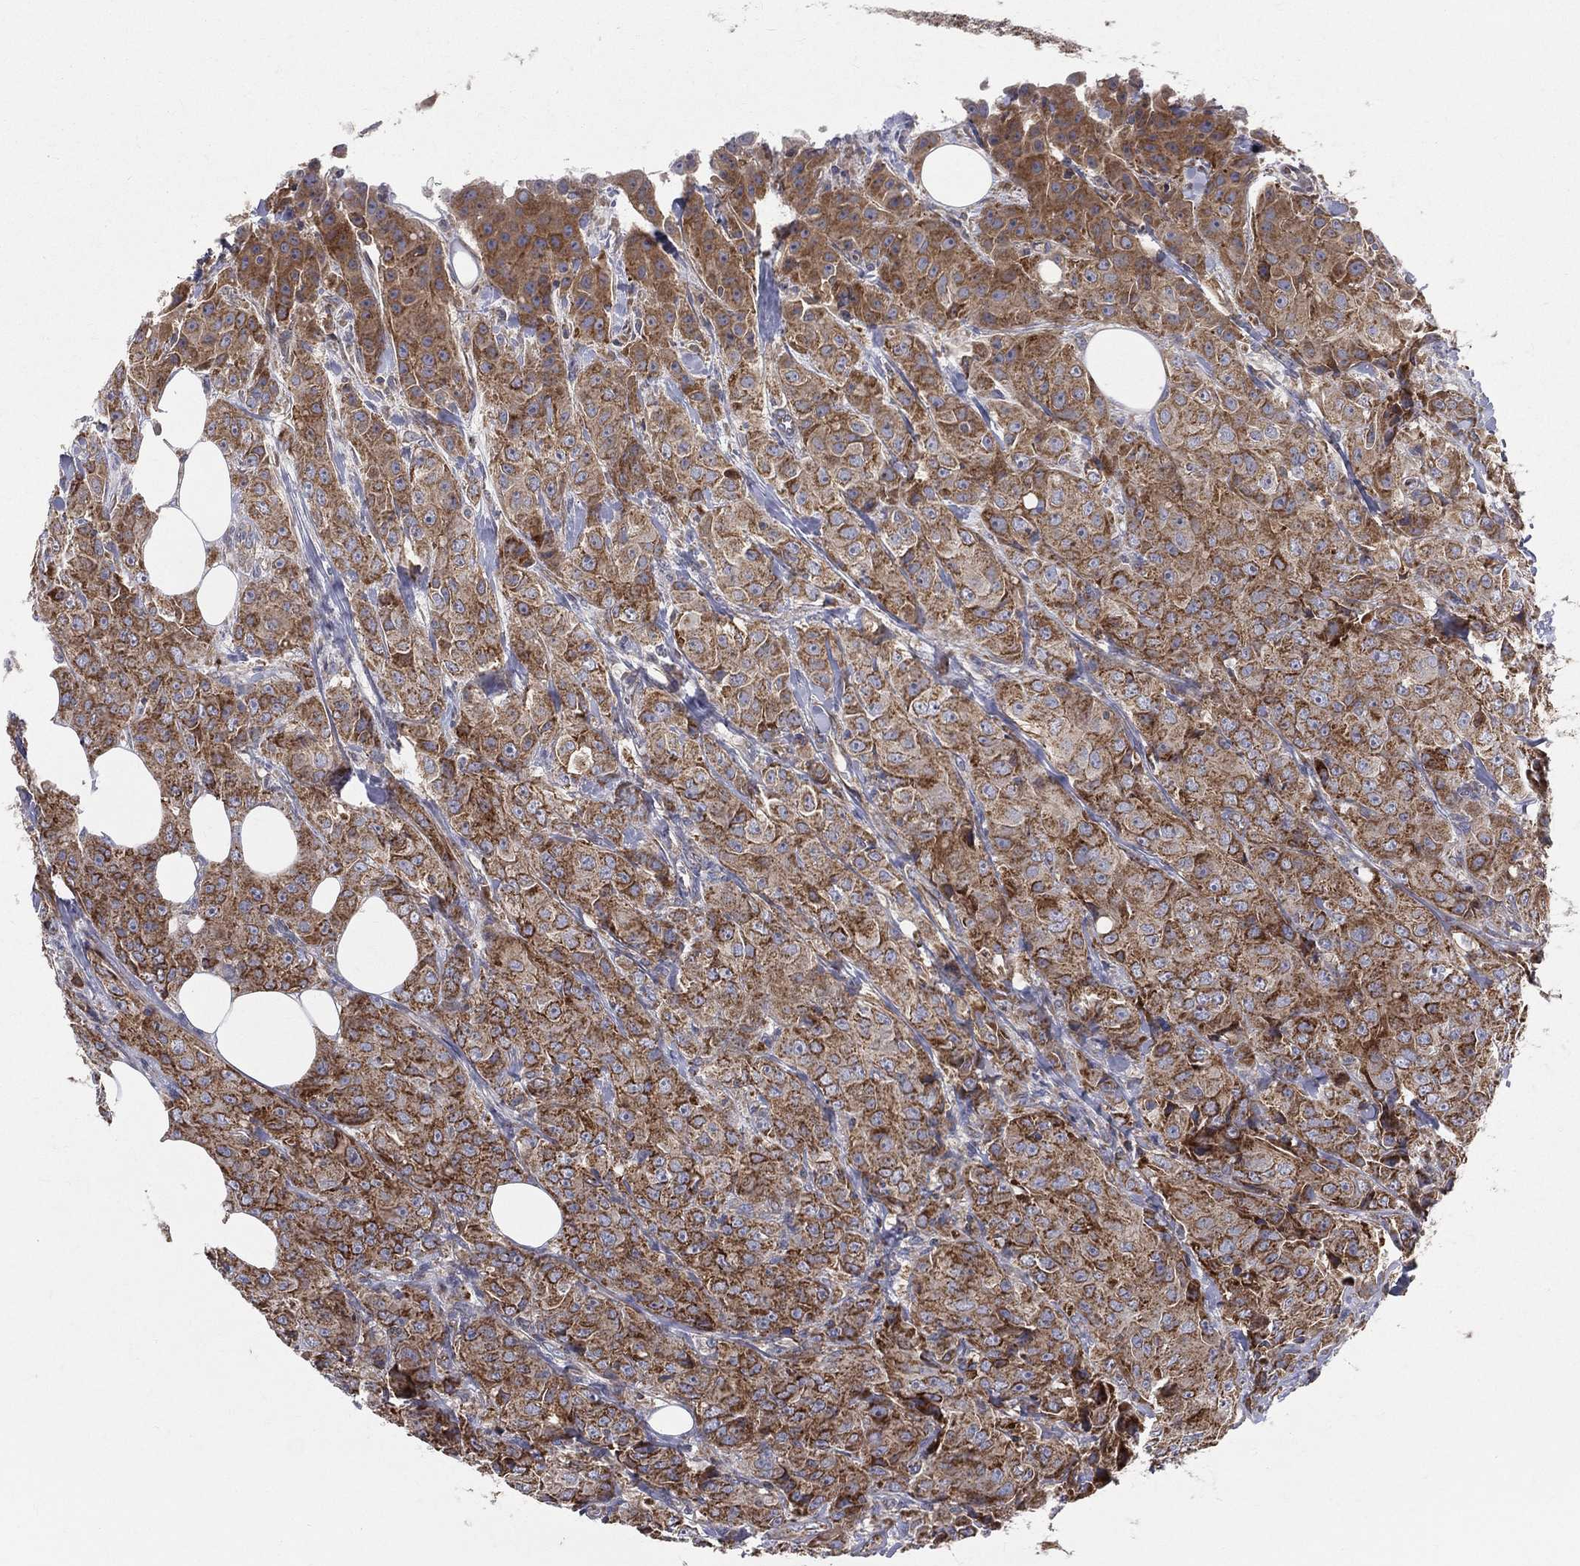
{"staining": {"intensity": "strong", "quantity": ">75%", "location": "cytoplasmic/membranous"}, "tissue": "breast cancer", "cell_type": "Tumor cells", "image_type": "cancer", "snomed": [{"axis": "morphology", "description": "Duct carcinoma"}, {"axis": "topography", "description": "Breast"}], "caption": "Immunohistochemistry (IHC) micrograph of neoplastic tissue: human intraductal carcinoma (breast) stained using immunohistochemistry (IHC) reveals high levels of strong protein expression localized specifically in the cytoplasmic/membranous of tumor cells, appearing as a cytoplasmic/membranous brown color.", "gene": "MIX23", "patient": {"sex": "female", "age": 43}}